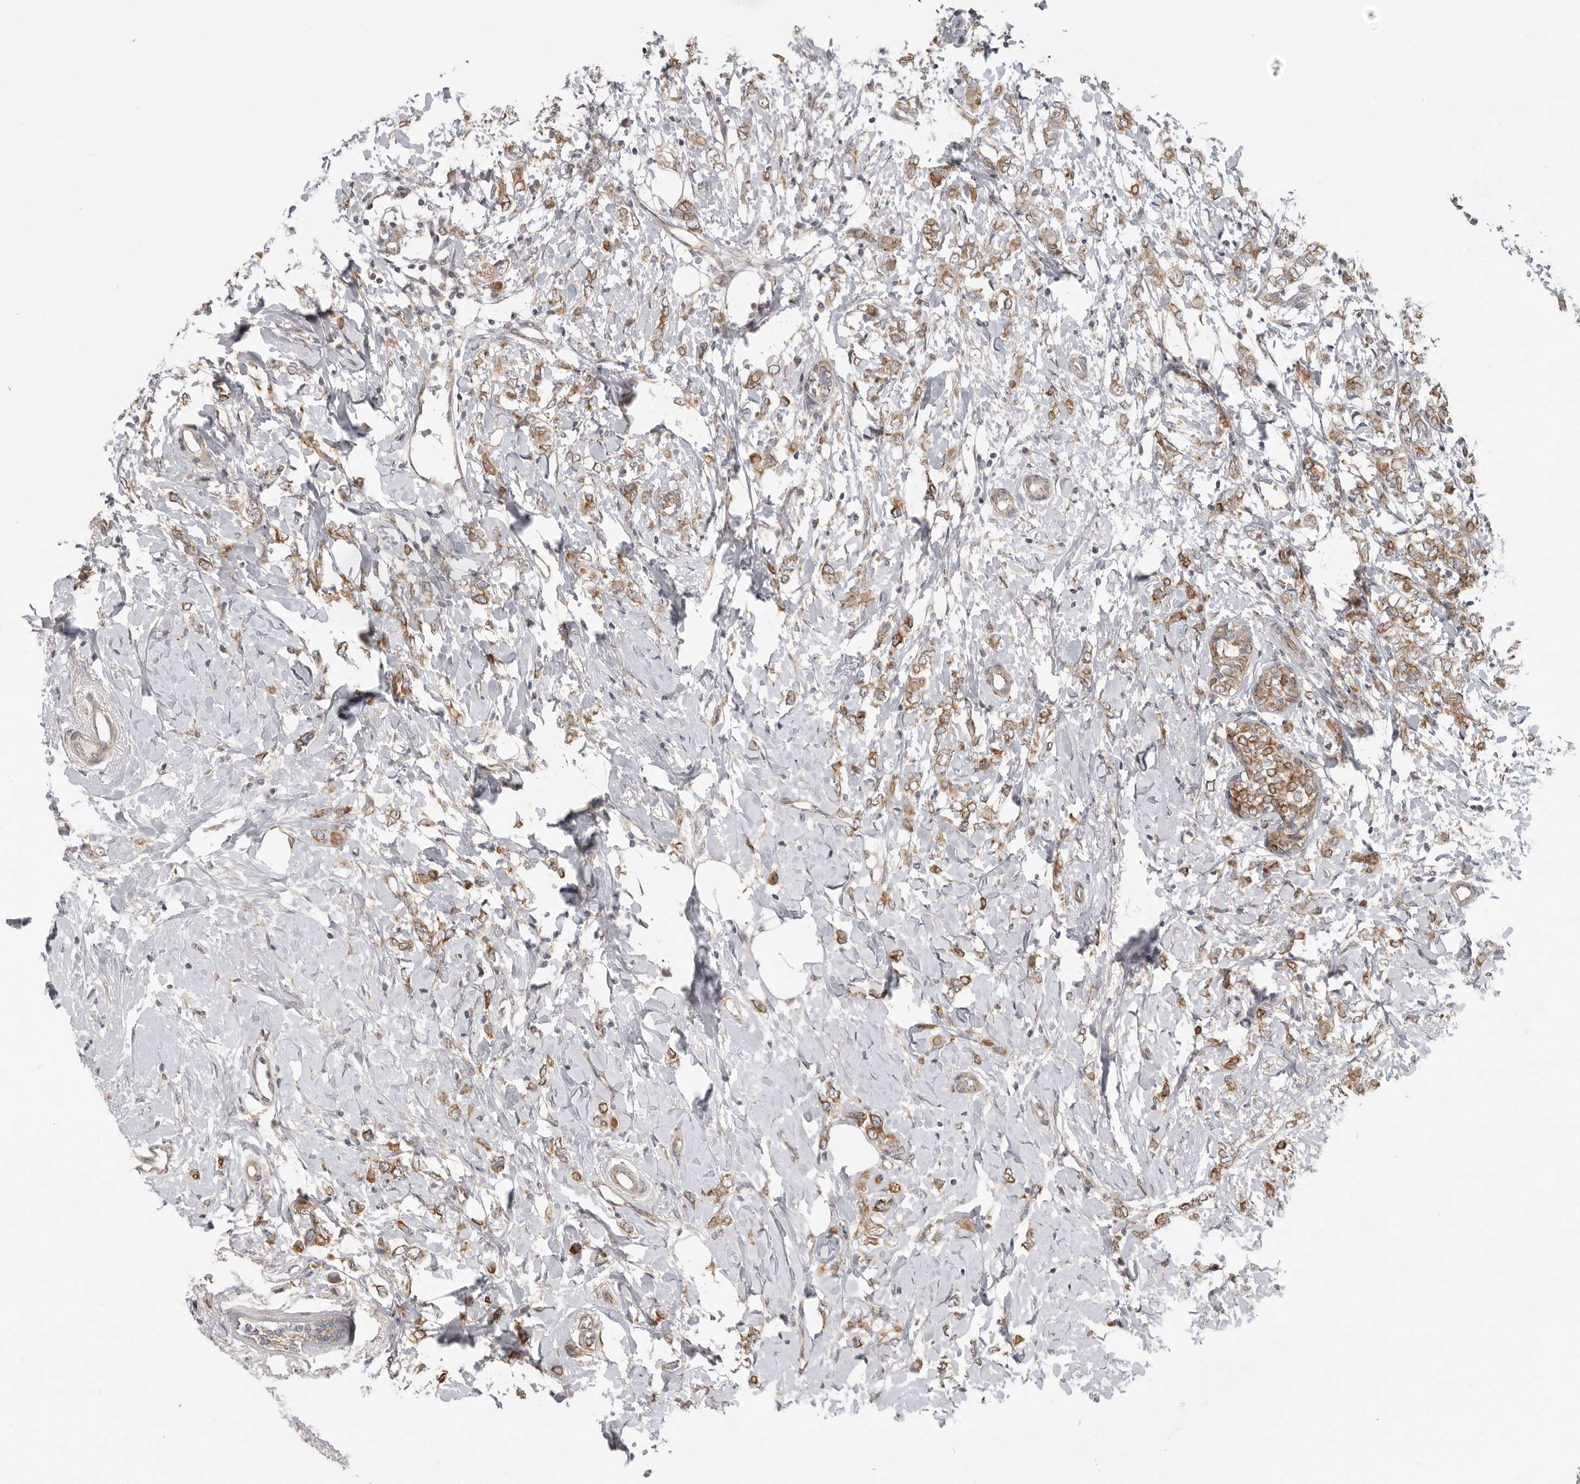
{"staining": {"intensity": "moderate", "quantity": ">75%", "location": "cytoplasmic/membranous"}, "tissue": "breast cancer", "cell_type": "Tumor cells", "image_type": "cancer", "snomed": [{"axis": "morphology", "description": "Normal tissue, NOS"}, {"axis": "morphology", "description": "Lobular carcinoma"}, {"axis": "topography", "description": "Breast"}], "caption": "Human breast cancer stained with a protein marker reveals moderate staining in tumor cells.", "gene": "UNK", "patient": {"sex": "female", "age": 47}}